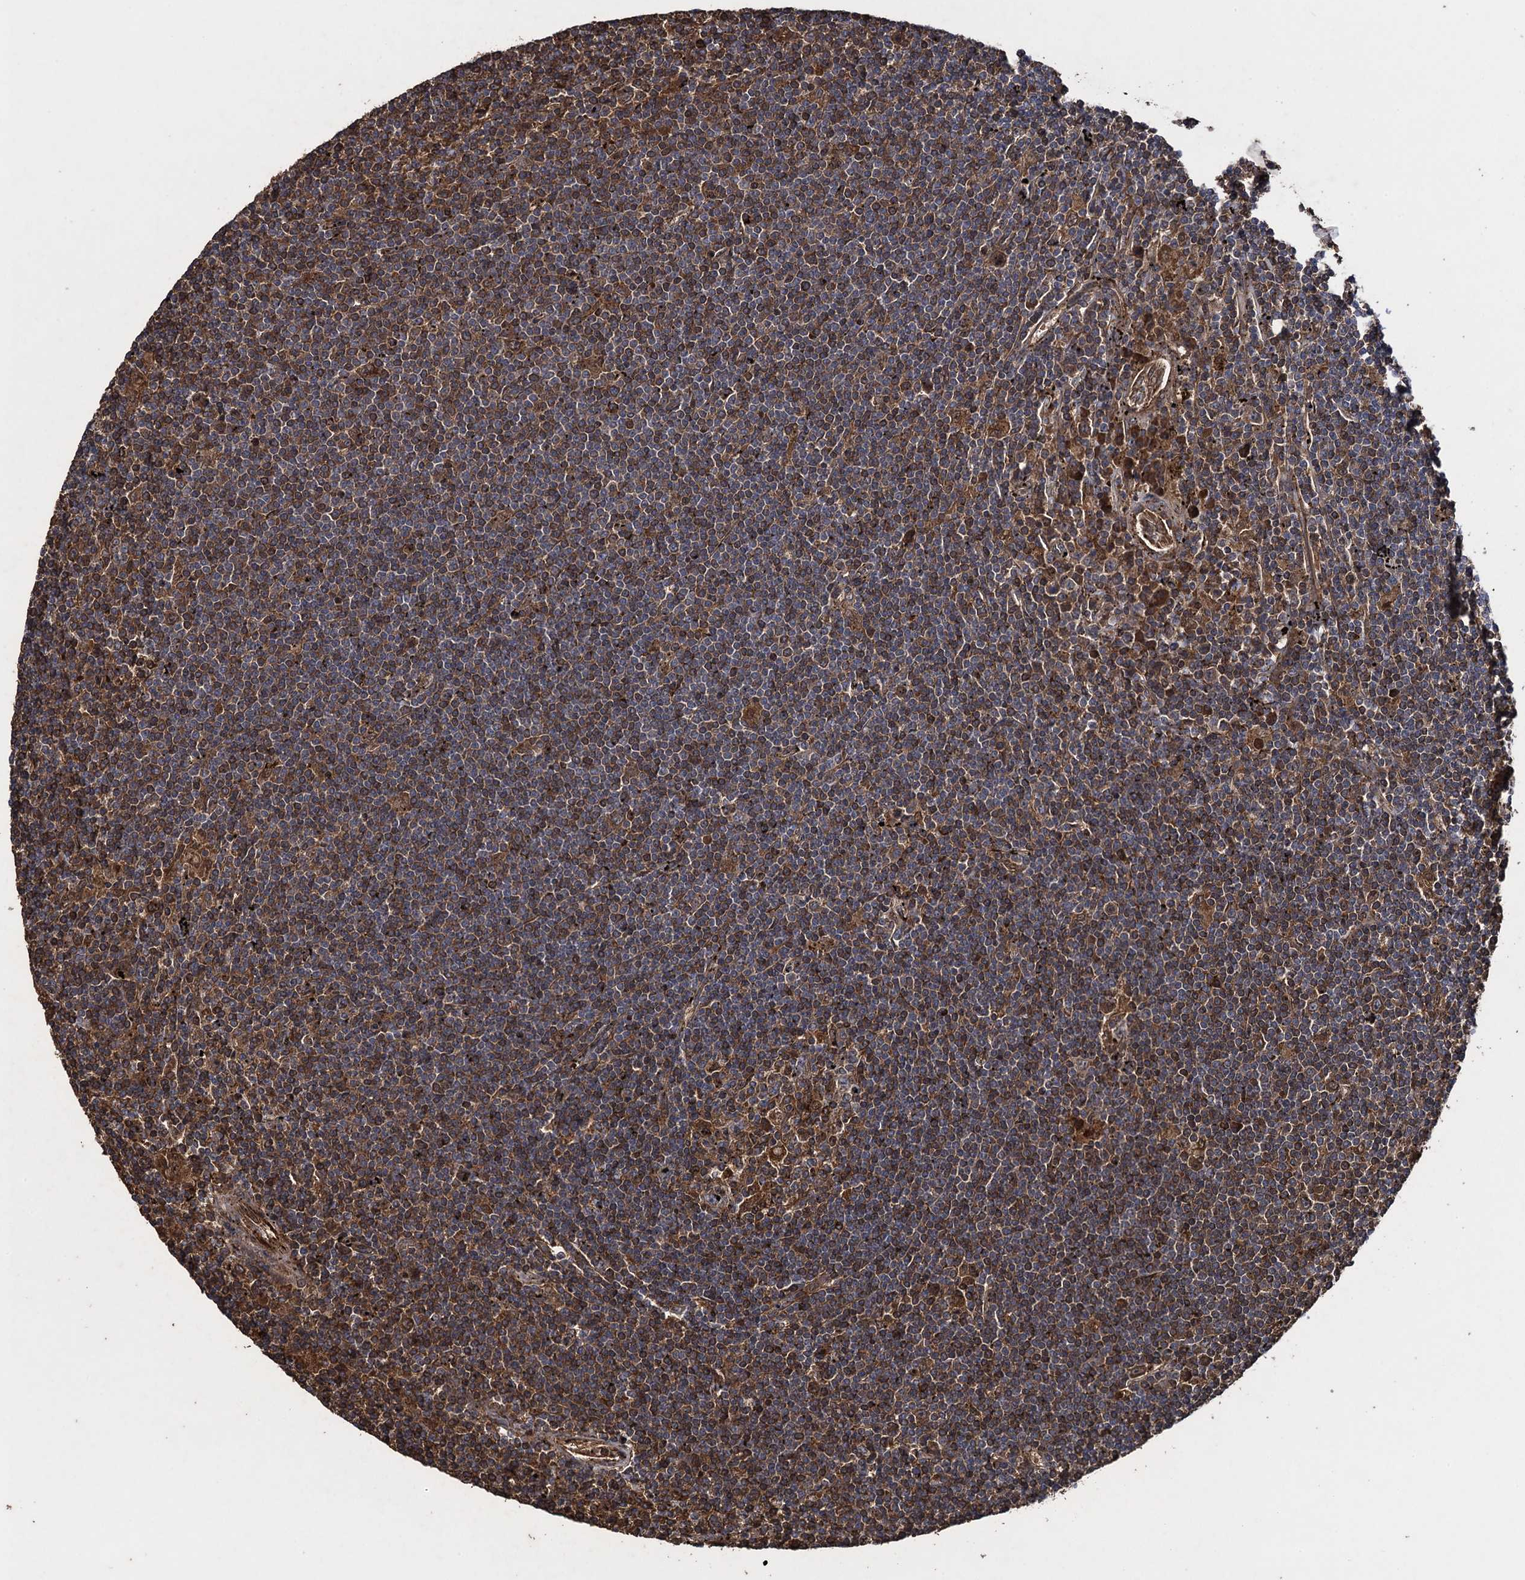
{"staining": {"intensity": "moderate", "quantity": "25%-75%", "location": "cytoplasmic/membranous"}, "tissue": "lymphoma", "cell_type": "Tumor cells", "image_type": "cancer", "snomed": [{"axis": "morphology", "description": "Malignant lymphoma, non-Hodgkin's type, Low grade"}, {"axis": "topography", "description": "Spleen"}], "caption": "A brown stain shows moderate cytoplasmic/membranous positivity of a protein in human low-grade malignant lymphoma, non-Hodgkin's type tumor cells.", "gene": "TXNDC11", "patient": {"sex": "male", "age": 76}}